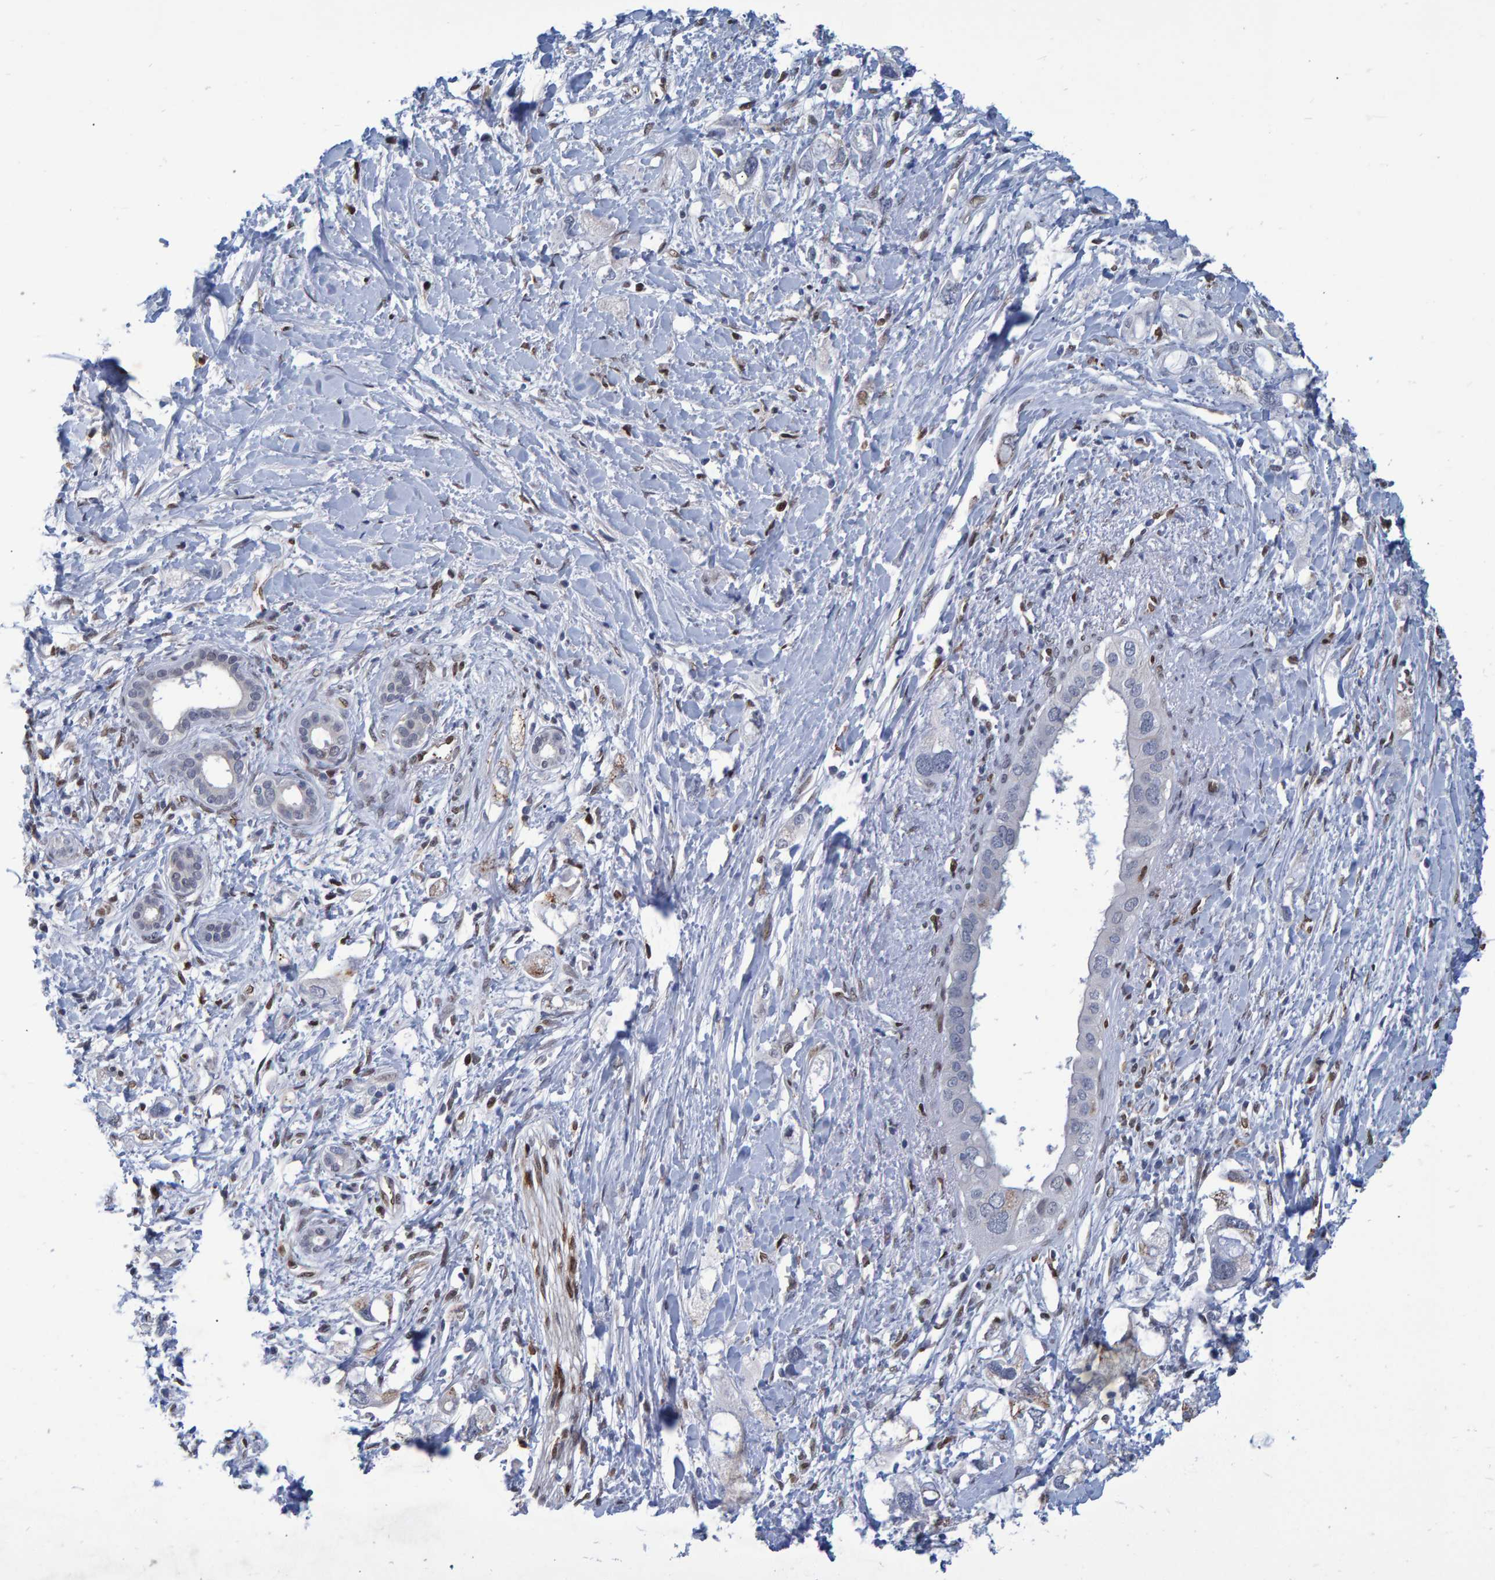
{"staining": {"intensity": "negative", "quantity": "none", "location": "none"}, "tissue": "pancreatic cancer", "cell_type": "Tumor cells", "image_type": "cancer", "snomed": [{"axis": "morphology", "description": "Adenocarcinoma, NOS"}, {"axis": "topography", "description": "Pancreas"}], "caption": "Pancreatic cancer was stained to show a protein in brown. There is no significant expression in tumor cells. (DAB immunohistochemistry (IHC) with hematoxylin counter stain).", "gene": "QKI", "patient": {"sex": "female", "age": 56}}